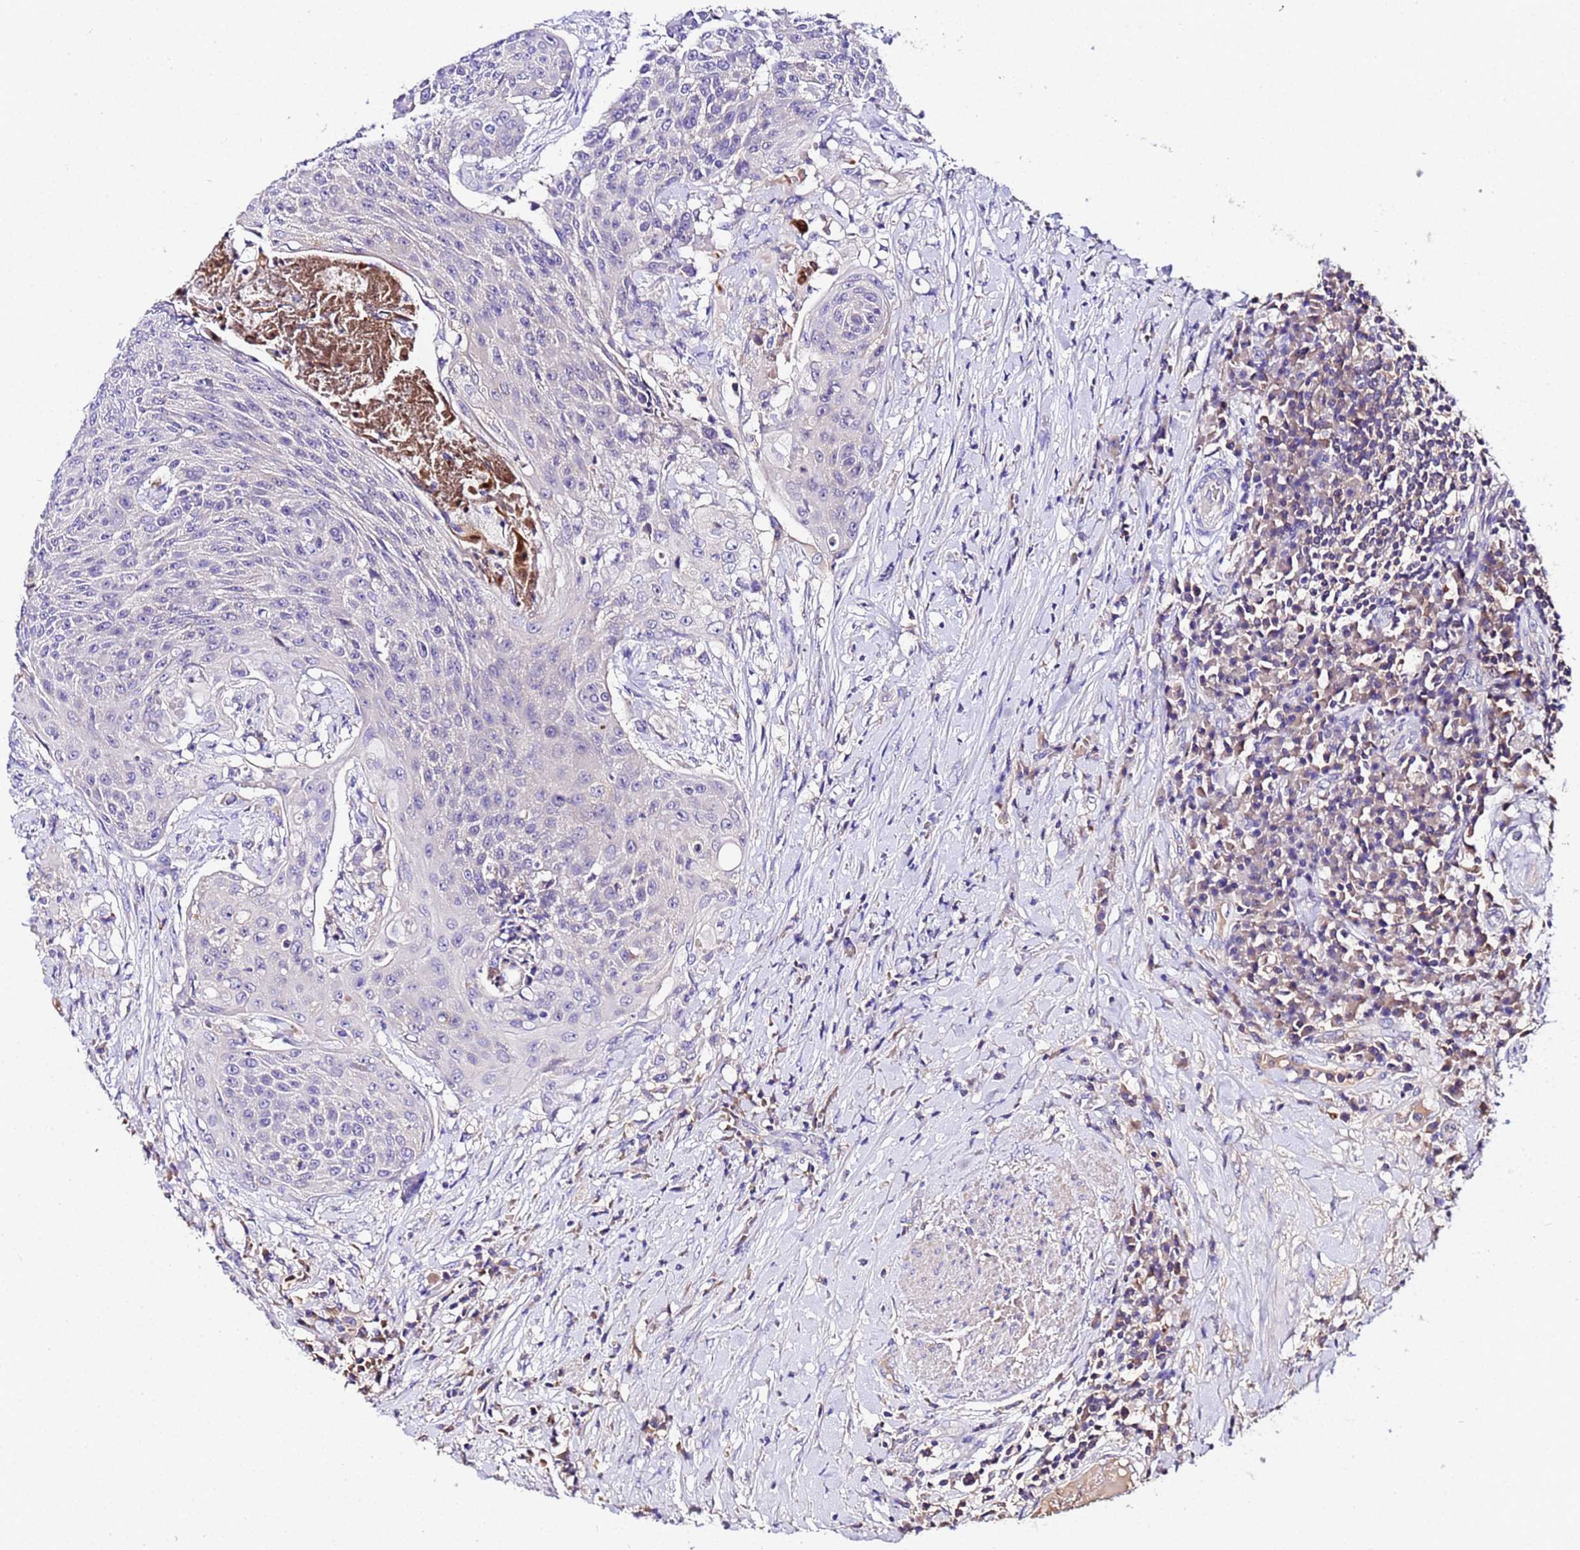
{"staining": {"intensity": "negative", "quantity": "none", "location": "none"}, "tissue": "urothelial cancer", "cell_type": "Tumor cells", "image_type": "cancer", "snomed": [{"axis": "morphology", "description": "Urothelial carcinoma, High grade"}, {"axis": "topography", "description": "Urinary bladder"}], "caption": "Immunohistochemistry (IHC) of urothelial carcinoma (high-grade) exhibits no expression in tumor cells.", "gene": "MTERF1", "patient": {"sex": "female", "age": 63}}